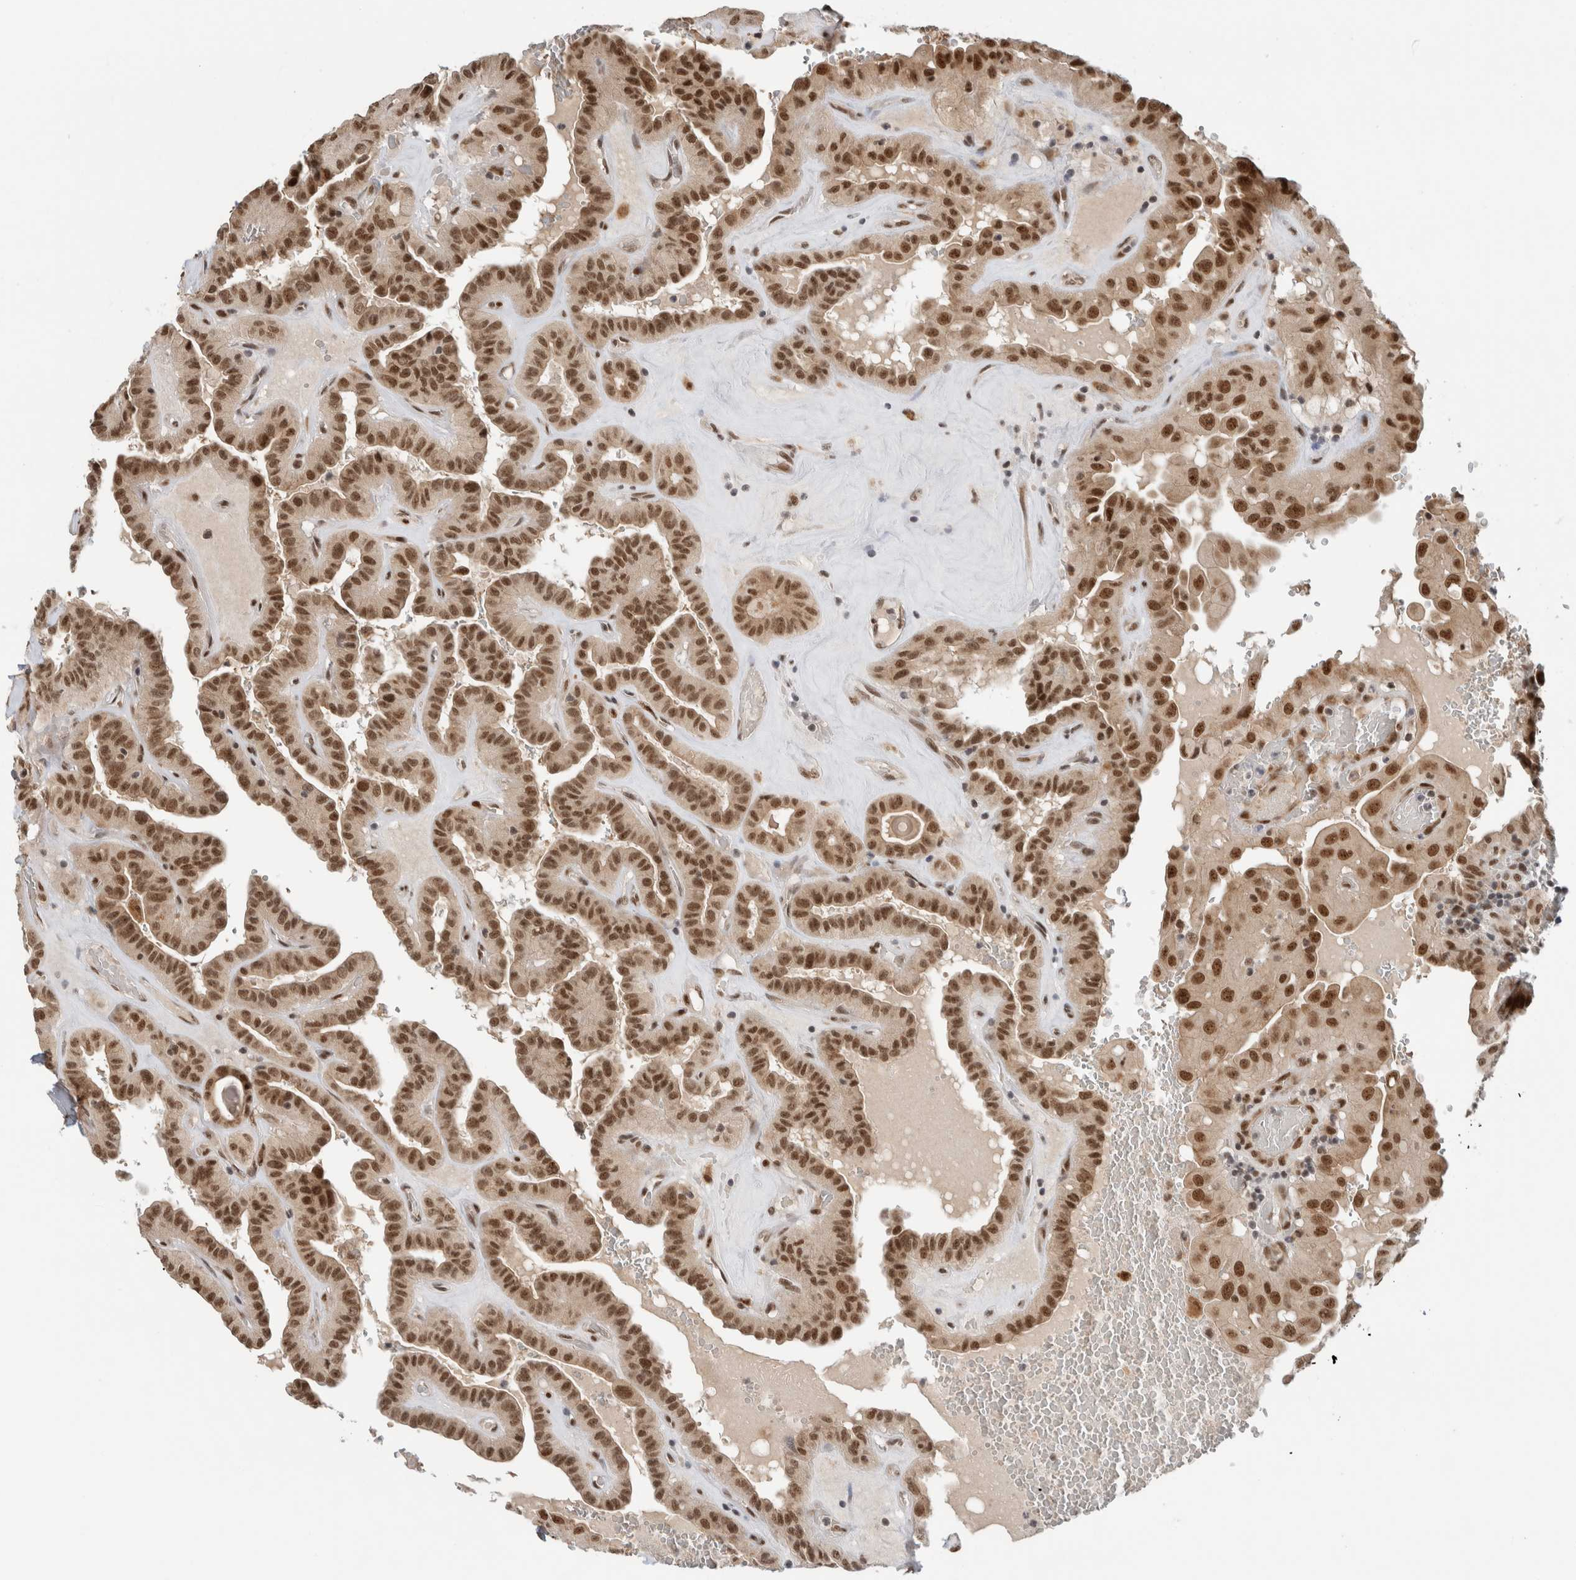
{"staining": {"intensity": "strong", "quantity": ">75%", "location": "nuclear"}, "tissue": "thyroid cancer", "cell_type": "Tumor cells", "image_type": "cancer", "snomed": [{"axis": "morphology", "description": "Papillary adenocarcinoma, NOS"}, {"axis": "topography", "description": "Thyroid gland"}], "caption": "Tumor cells exhibit high levels of strong nuclear expression in about >75% of cells in human thyroid cancer (papillary adenocarcinoma).", "gene": "NCAPG2", "patient": {"sex": "male", "age": 77}}